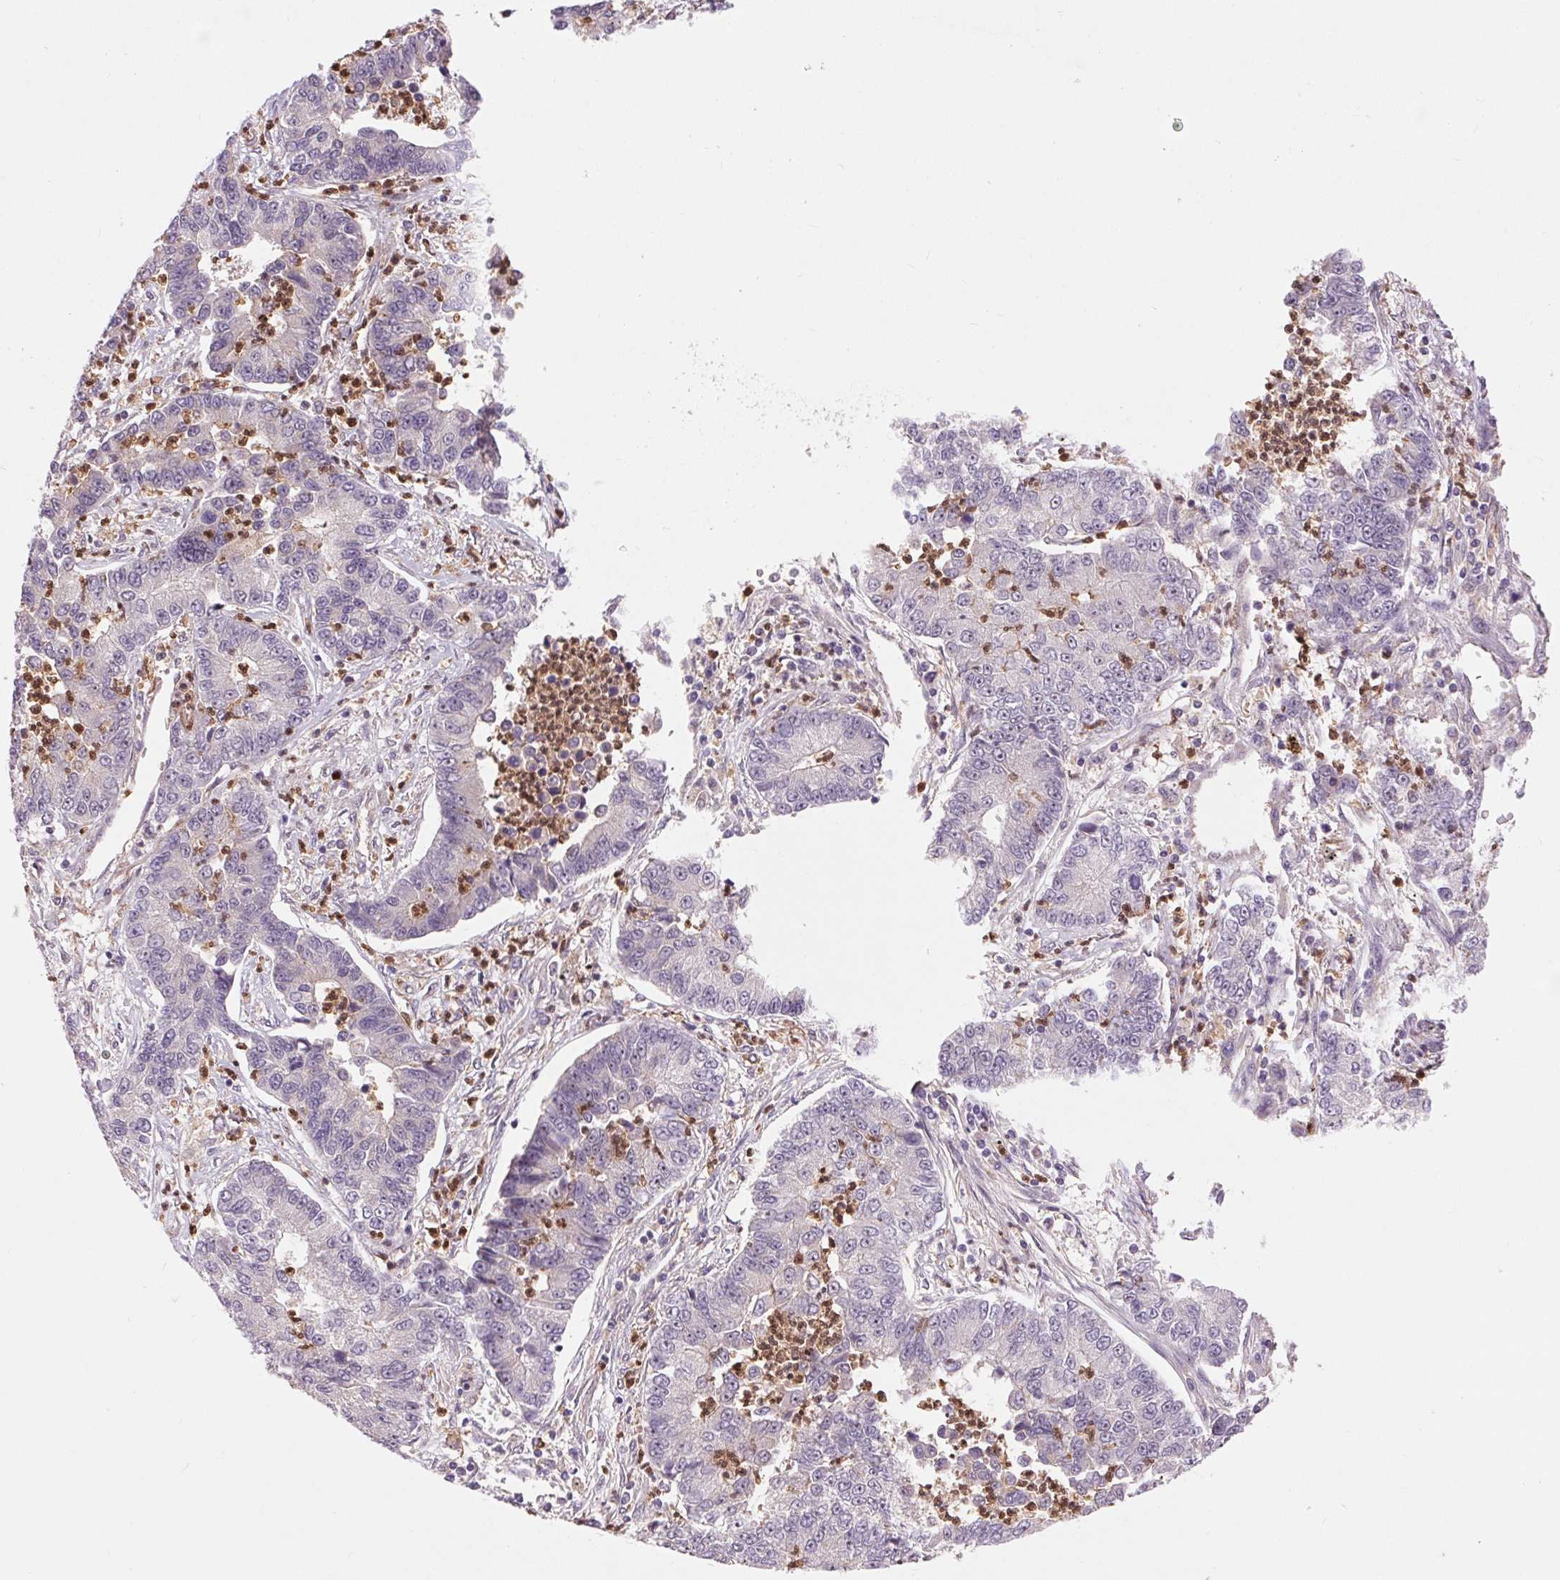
{"staining": {"intensity": "negative", "quantity": "none", "location": "none"}, "tissue": "lung cancer", "cell_type": "Tumor cells", "image_type": "cancer", "snomed": [{"axis": "morphology", "description": "Adenocarcinoma, NOS"}, {"axis": "topography", "description": "Lung"}], "caption": "Tumor cells show no significant staining in lung adenocarcinoma.", "gene": "RANBP3L", "patient": {"sex": "female", "age": 57}}